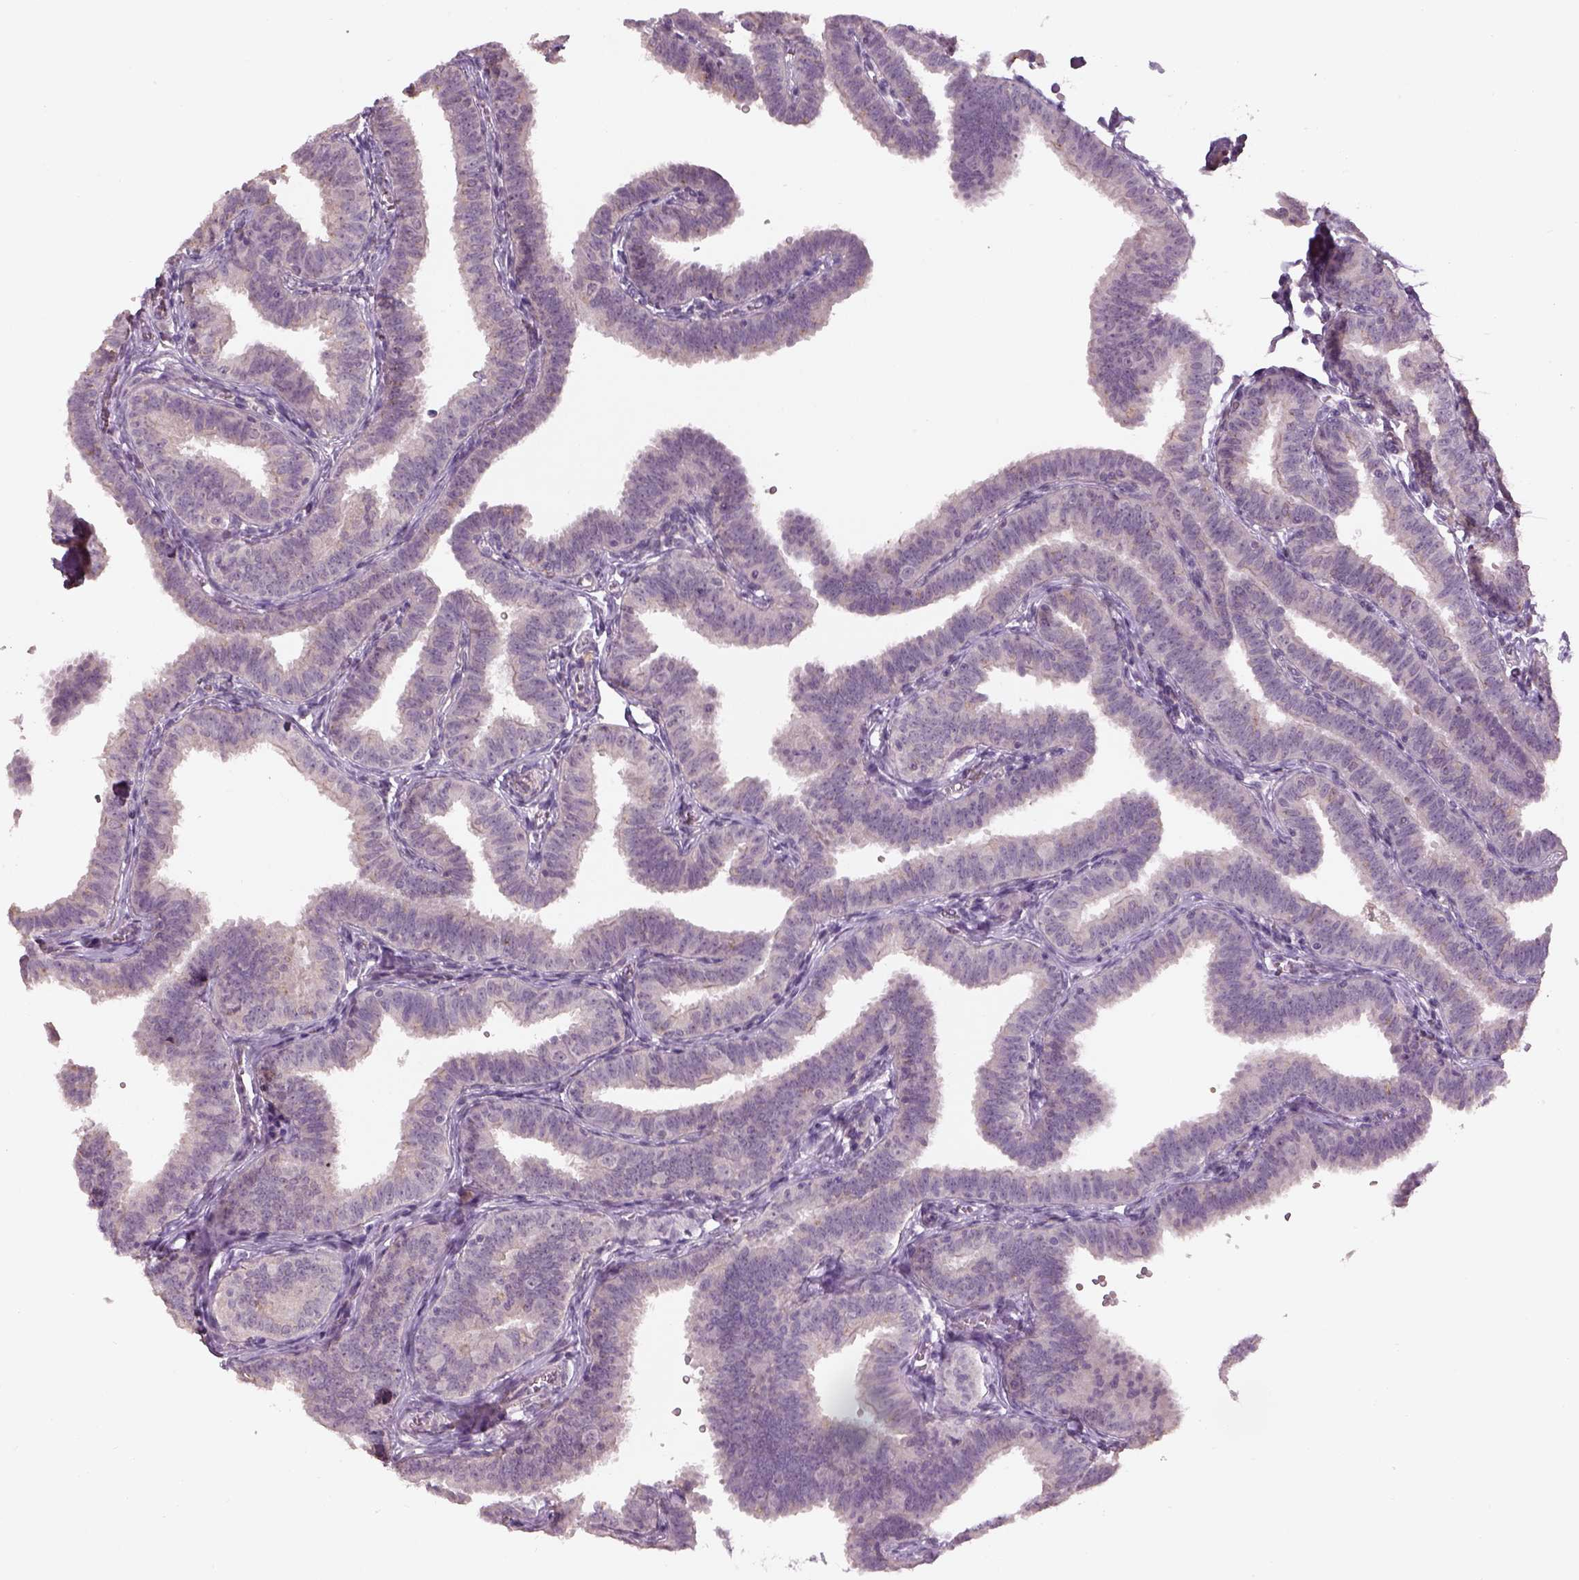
{"staining": {"intensity": "negative", "quantity": "none", "location": "none"}, "tissue": "fallopian tube", "cell_type": "Glandular cells", "image_type": "normal", "snomed": [{"axis": "morphology", "description": "Normal tissue, NOS"}, {"axis": "topography", "description": "Fallopian tube"}], "caption": "DAB immunohistochemical staining of unremarkable human fallopian tube exhibits no significant staining in glandular cells.", "gene": "GDNF", "patient": {"sex": "female", "age": 25}}